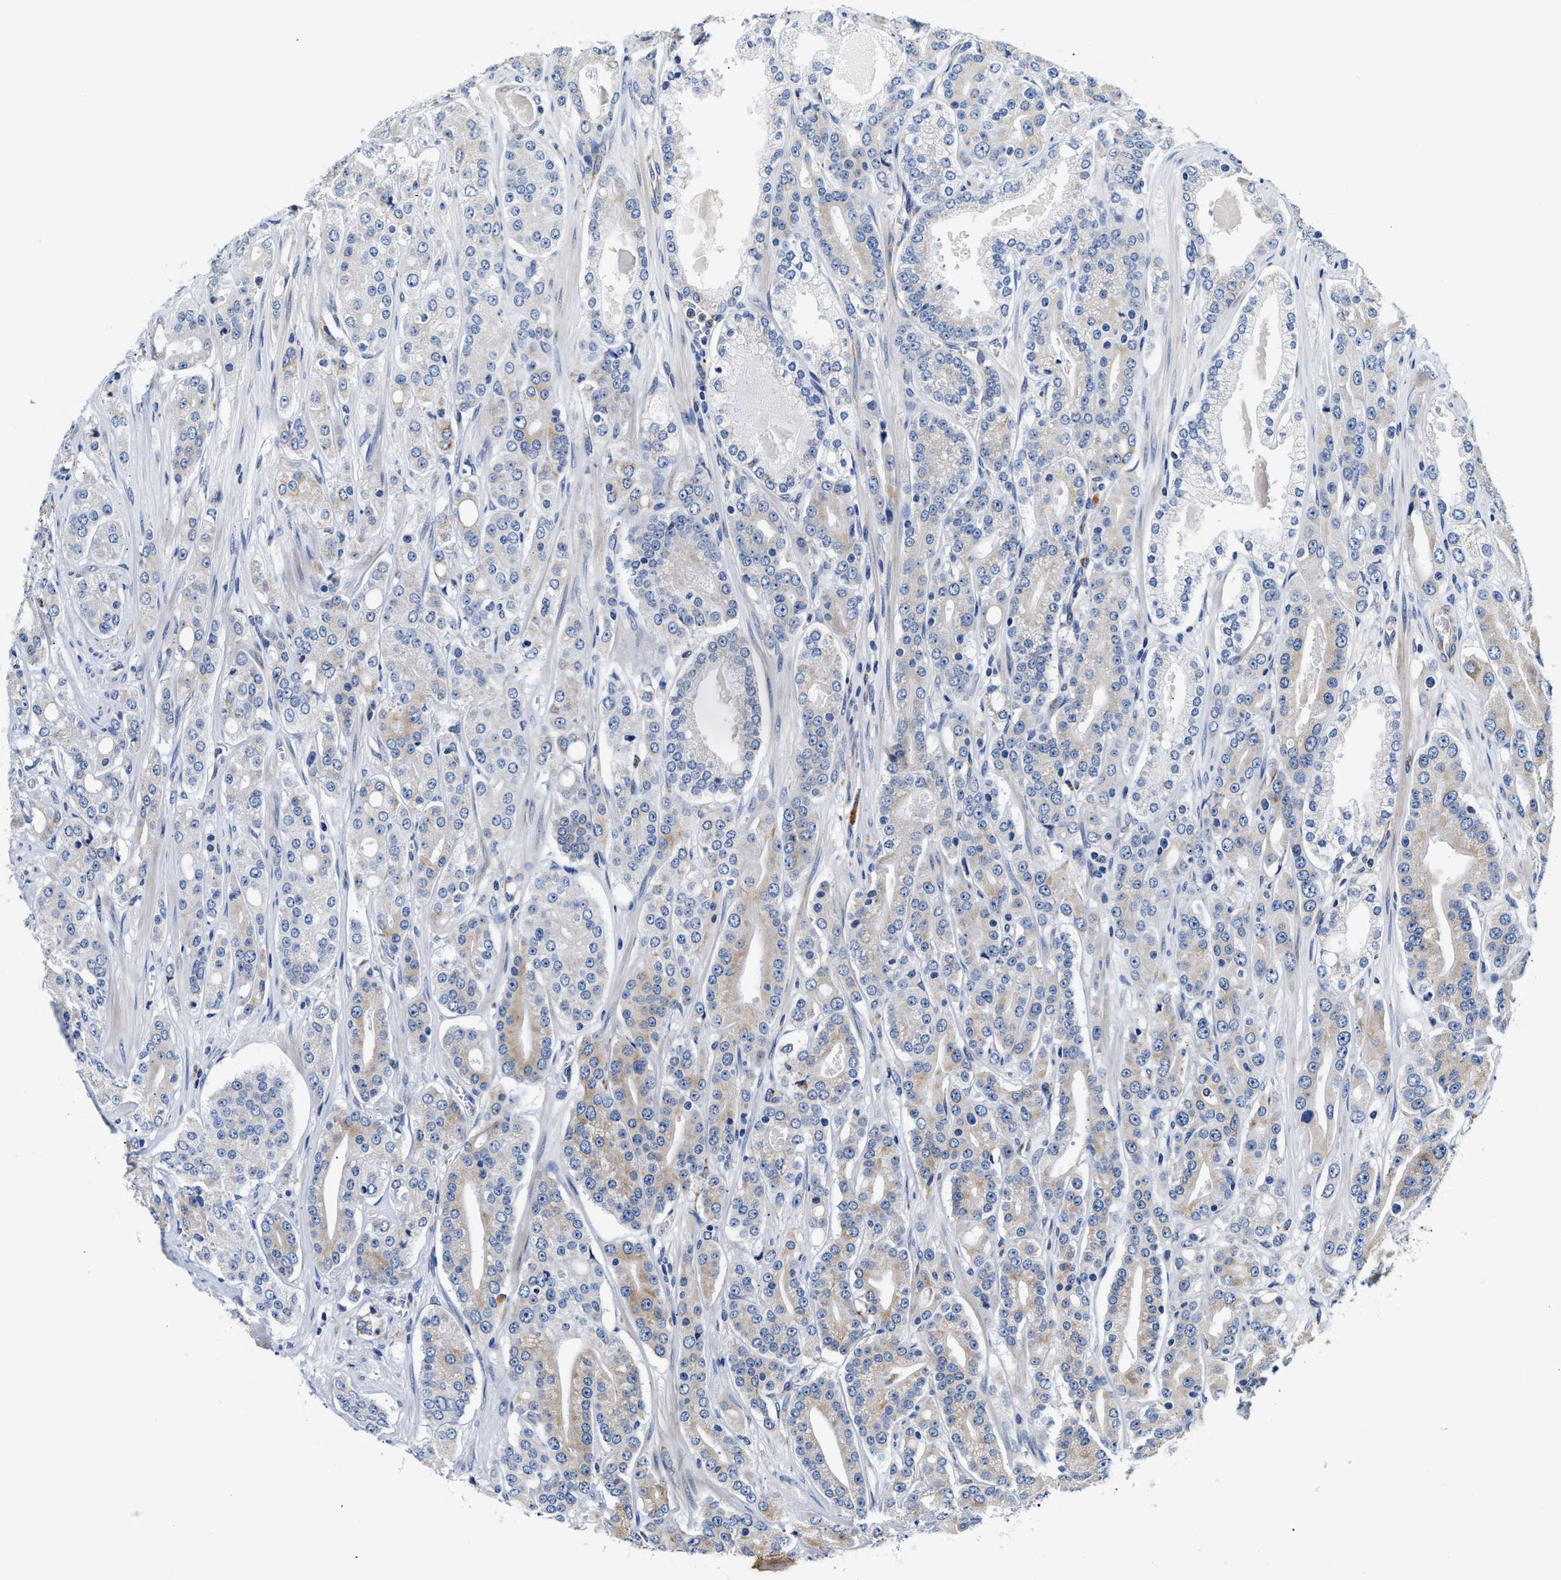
{"staining": {"intensity": "weak", "quantity": "<25%", "location": "cytoplasmic/membranous"}, "tissue": "prostate cancer", "cell_type": "Tumor cells", "image_type": "cancer", "snomed": [{"axis": "morphology", "description": "Adenocarcinoma, High grade"}, {"axis": "topography", "description": "Prostate"}], "caption": "DAB immunohistochemical staining of human prostate cancer (high-grade adenocarcinoma) exhibits no significant positivity in tumor cells.", "gene": "ACADVL", "patient": {"sex": "male", "age": 71}}